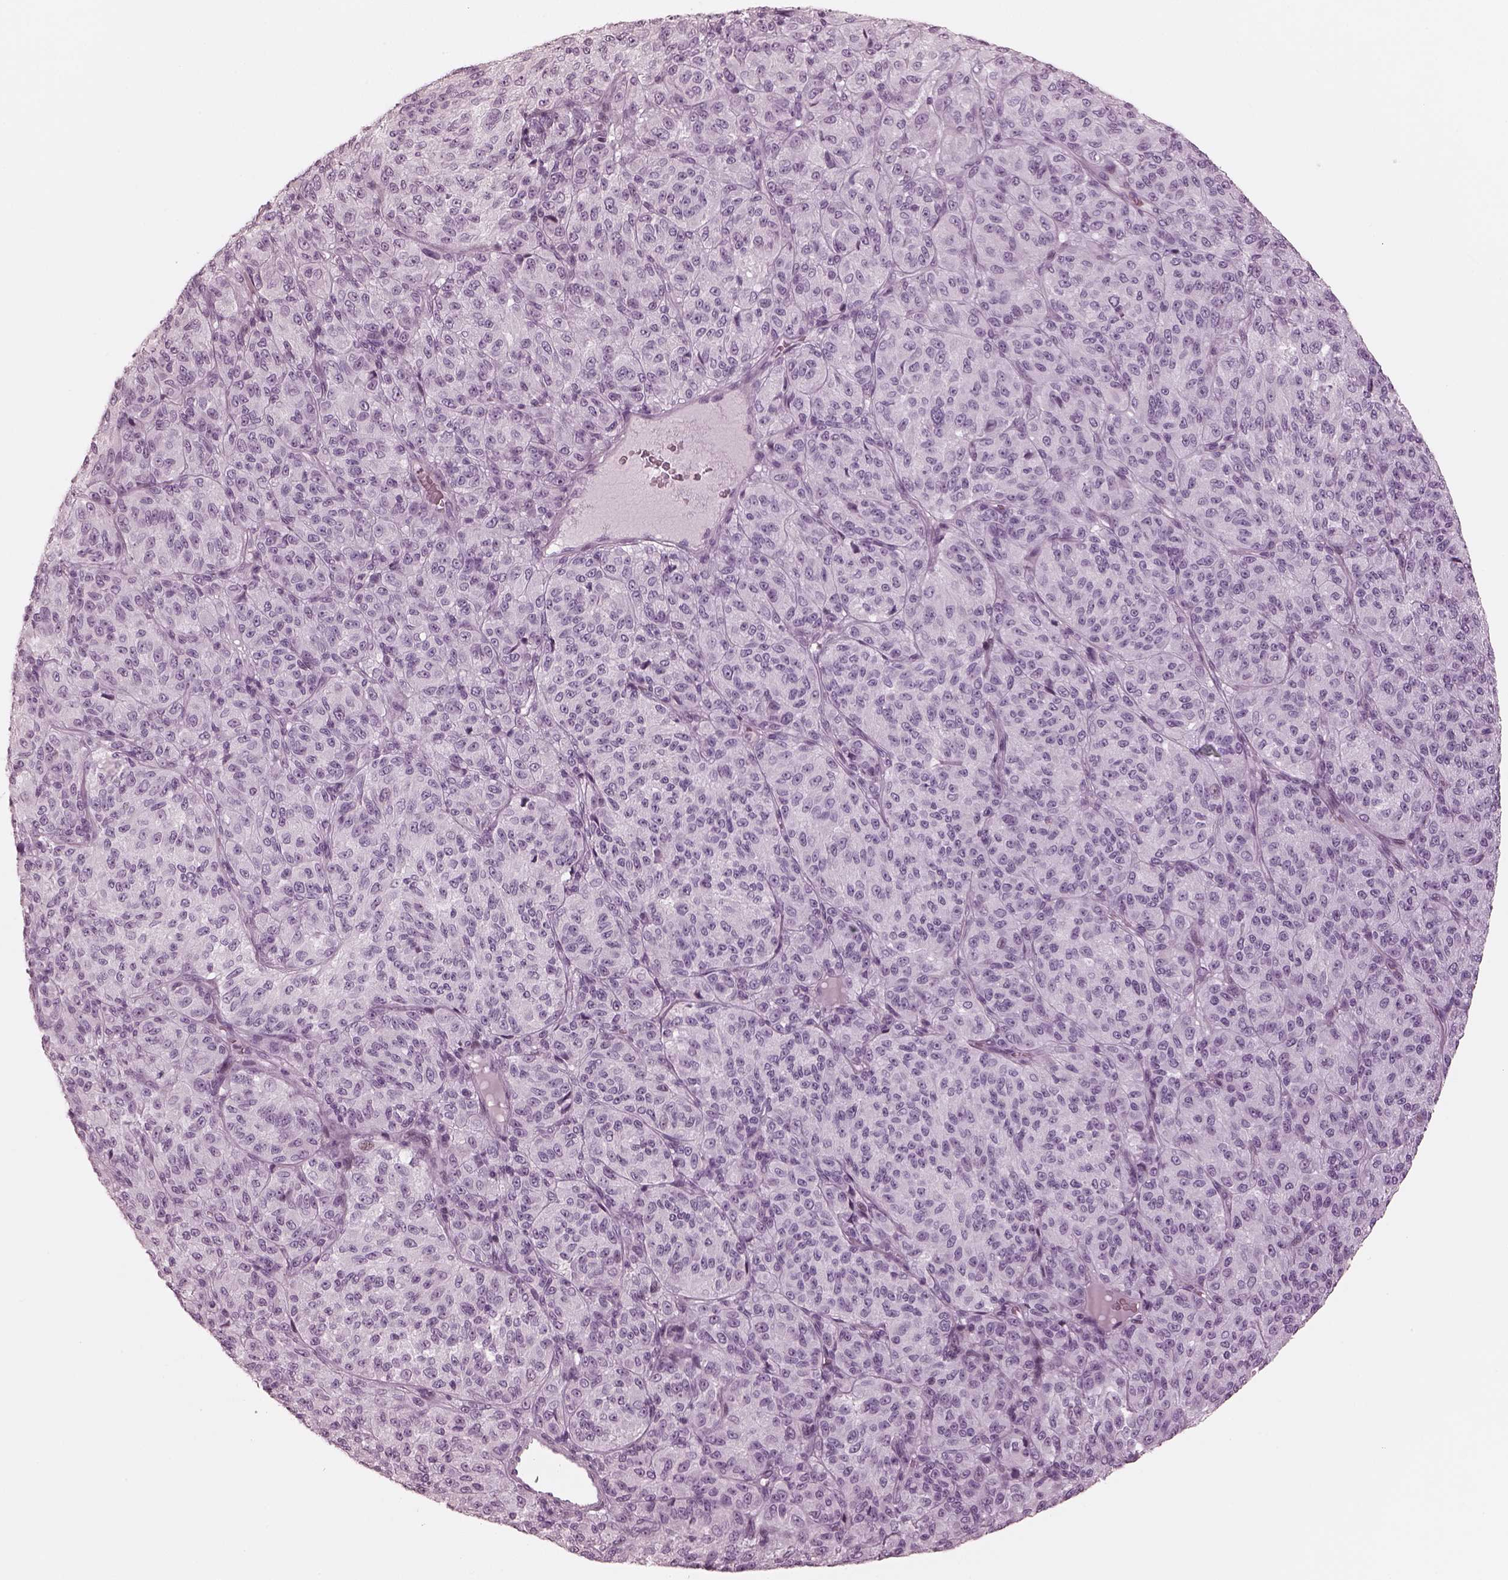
{"staining": {"intensity": "negative", "quantity": "none", "location": "none"}, "tissue": "melanoma", "cell_type": "Tumor cells", "image_type": "cancer", "snomed": [{"axis": "morphology", "description": "Malignant melanoma, Metastatic site"}, {"axis": "topography", "description": "Brain"}], "caption": "Protein analysis of melanoma shows no significant positivity in tumor cells. (Immunohistochemistry, brightfield microscopy, high magnification).", "gene": "OPN4", "patient": {"sex": "female", "age": 56}}